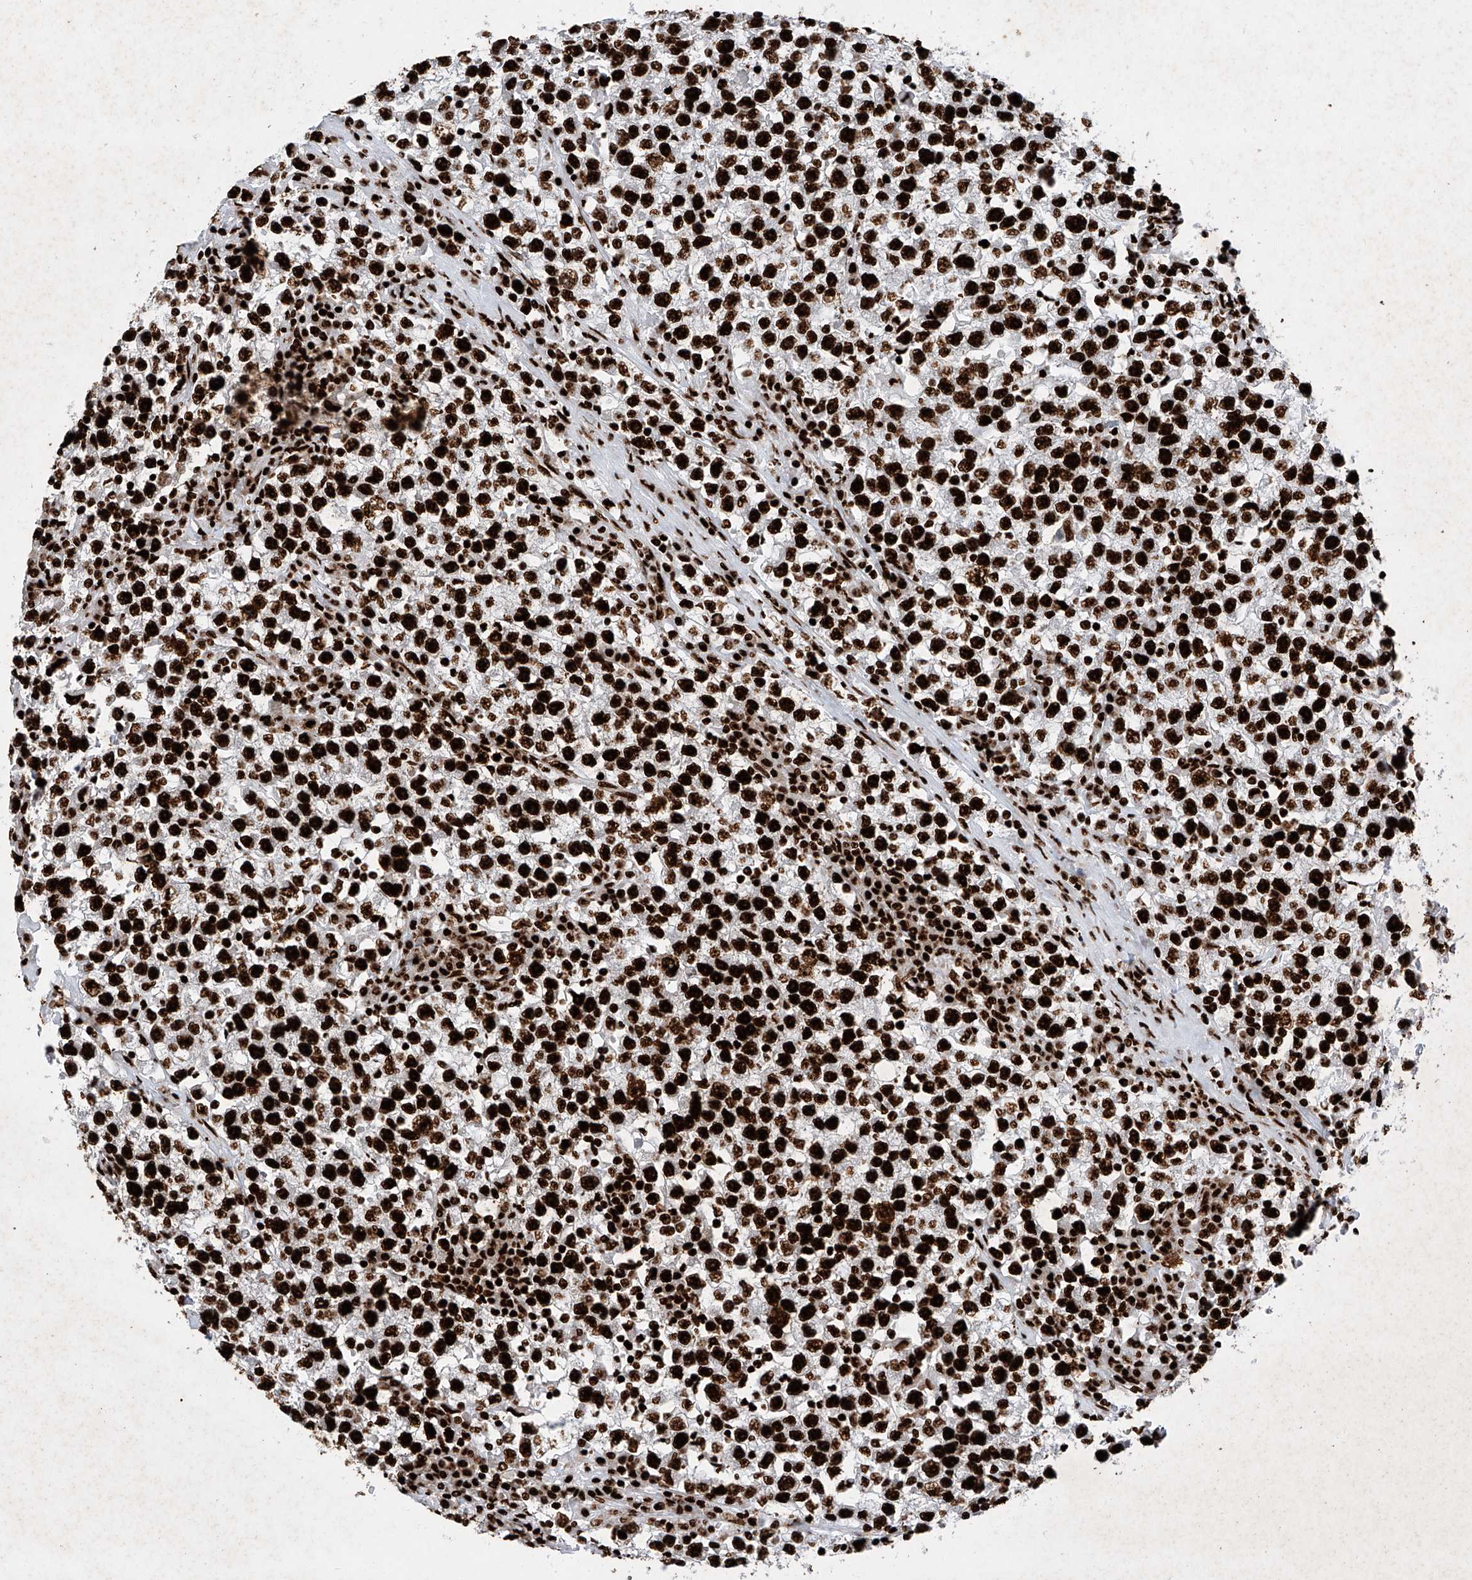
{"staining": {"intensity": "strong", "quantity": ">75%", "location": "nuclear"}, "tissue": "testis cancer", "cell_type": "Tumor cells", "image_type": "cancer", "snomed": [{"axis": "morphology", "description": "Seminoma, NOS"}, {"axis": "topography", "description": "Testis"}], "caption": "Tumor cells reveal high levels of strong nuclear positivity in about >75% of cells in testis cancer. (IHC, brightfield microscopy, high magnification).", "gene": "SRSF6", "patient": {"sex": "male", "age": 22}}